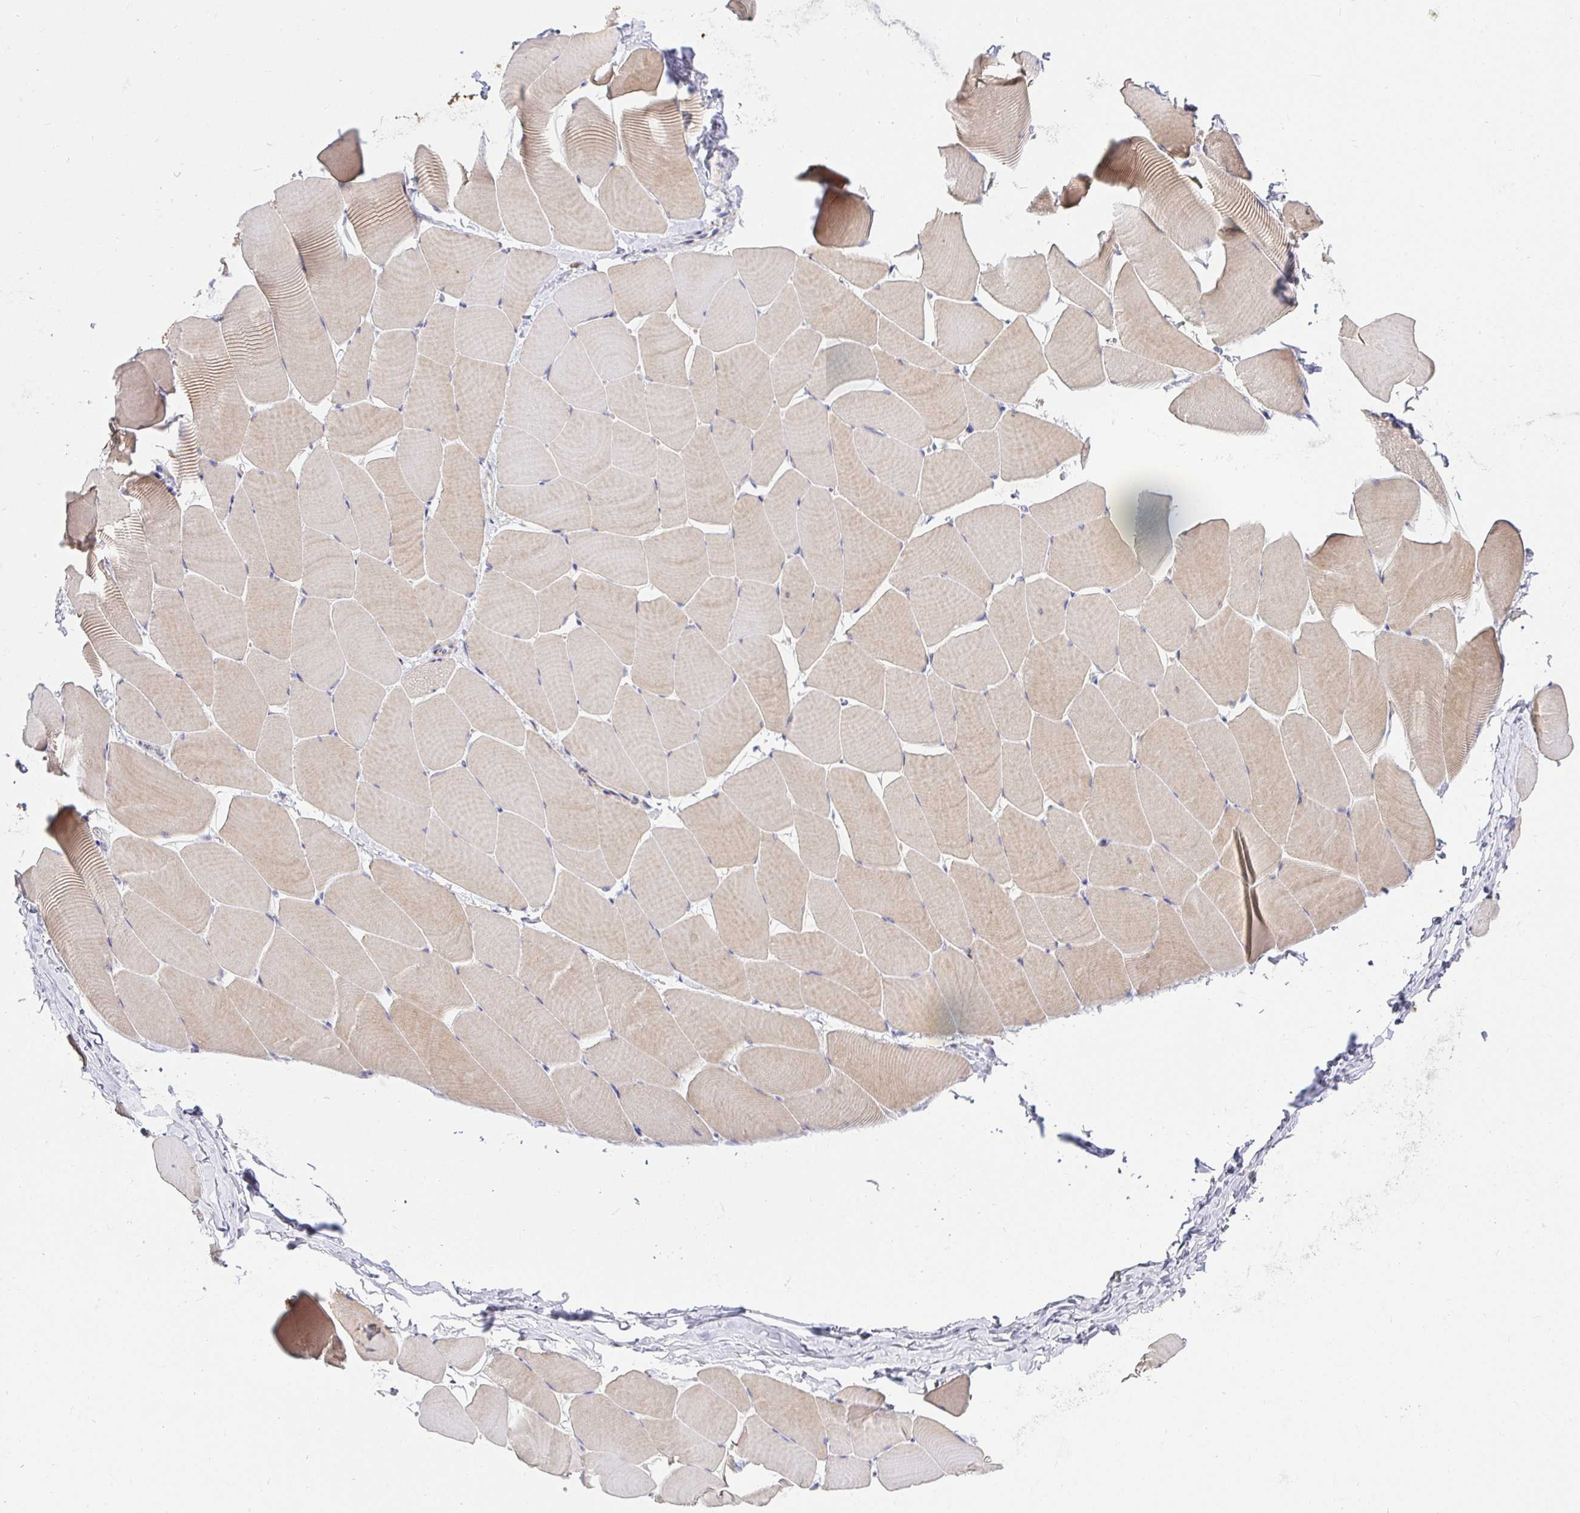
{"staining": {"intensity": "weak", "quantity": "<25%", "location": "cytoplasmic/membranous"}, "tissue": "skeletal muscle", "cell_type": "Myocytes", "image_type": "normal", "snomed": [{"axis": "morphology", "description": "Normal tissue, NOS"}, {"axis": "topography", "description": "Skeletal muscle"}], "caption": "Immunohistochemical staining of unremarkable skeletal muscle exhibits no significant expression in myocytes. (IHC, brightfield microscopy, high magnification).", "gene": "ATP6V1F", "patient": {"sex": "male", "age": 25}}